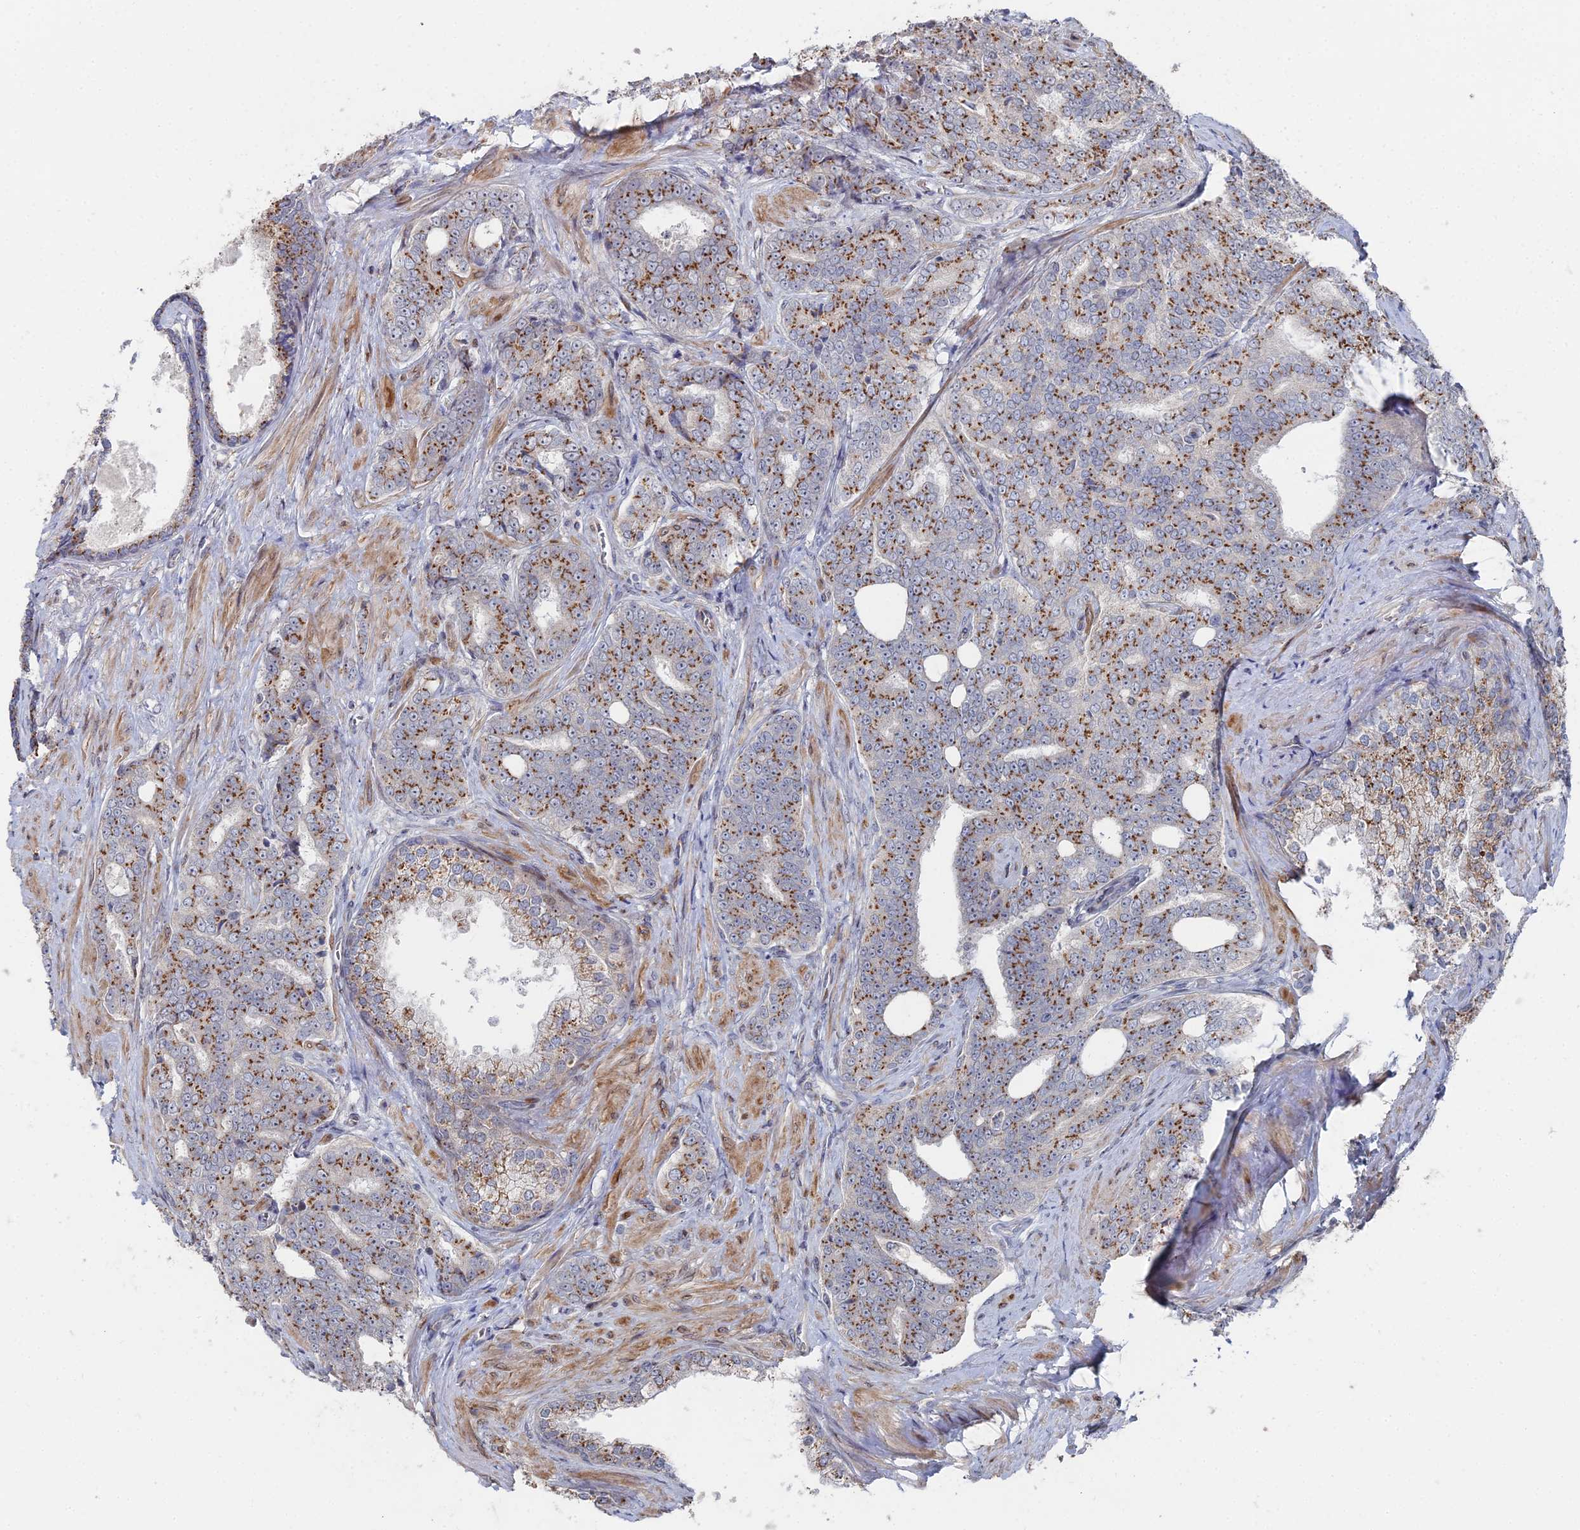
{"staining": {"intensity": "moderate", "quantity": ">75%", "location": "cytoplasmic/membranous"}, "tissue": "prostate cancer", "cell_type": "Tumor cells", "image_type": "cancer", "snomed": [{"axis": "morphology", "description": "Adenocarcinoma, High grade"}, {"axis": "topography", "description": "Prostate"}], "caption": "Human prostate cancer stained with a protein marker exhibits moderate staining in tumor cells.", "gene": "SGMS1", "patient": {"sex": "male", "age": 67}}